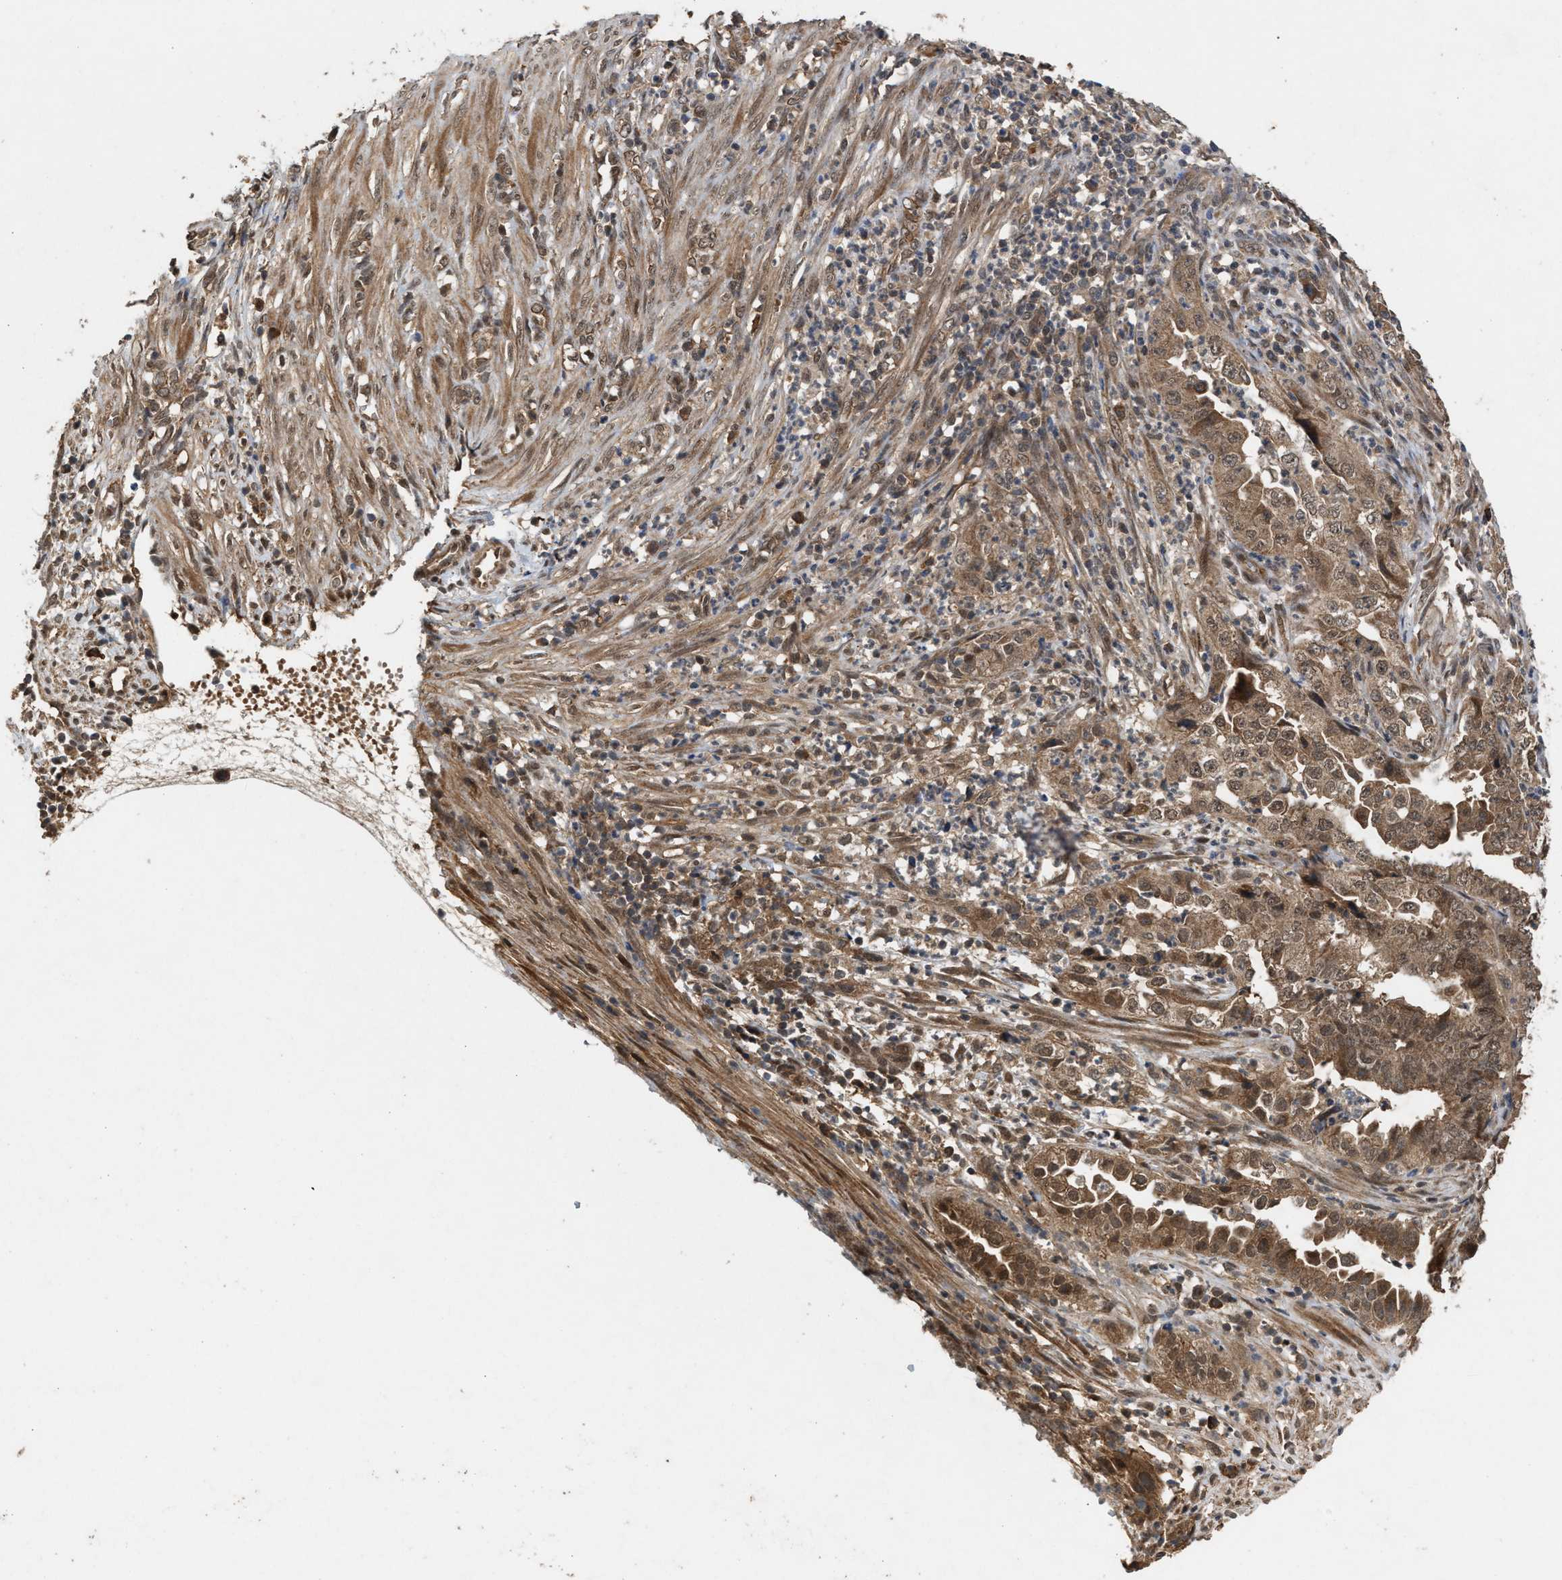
{"staining": {"intensity": "moderate", "quantity": ">75%", "location": "cytoplasmic/membranous,nuclear"}, "tissue": "endometrial cancer", "cell_type": "Tumor cells", "image_type": "cancer", "snomed": [{"axis": "morphology", "description": "Adenocarcinoma, NOS"}, {"axis": "topography", "description": "Endometrium"}], "caption": "Brown immunohistochemical staining in endometrial adenocarcinoma displays moderate cytoplasmic/membranous and nuclear expression in approximately >75% of tumor cells. Ihc stains the protein of interest in brown and the nuclei are stained blue.", "gene": "RUSC2", "patient": {"sex": "female", "age": 51}}